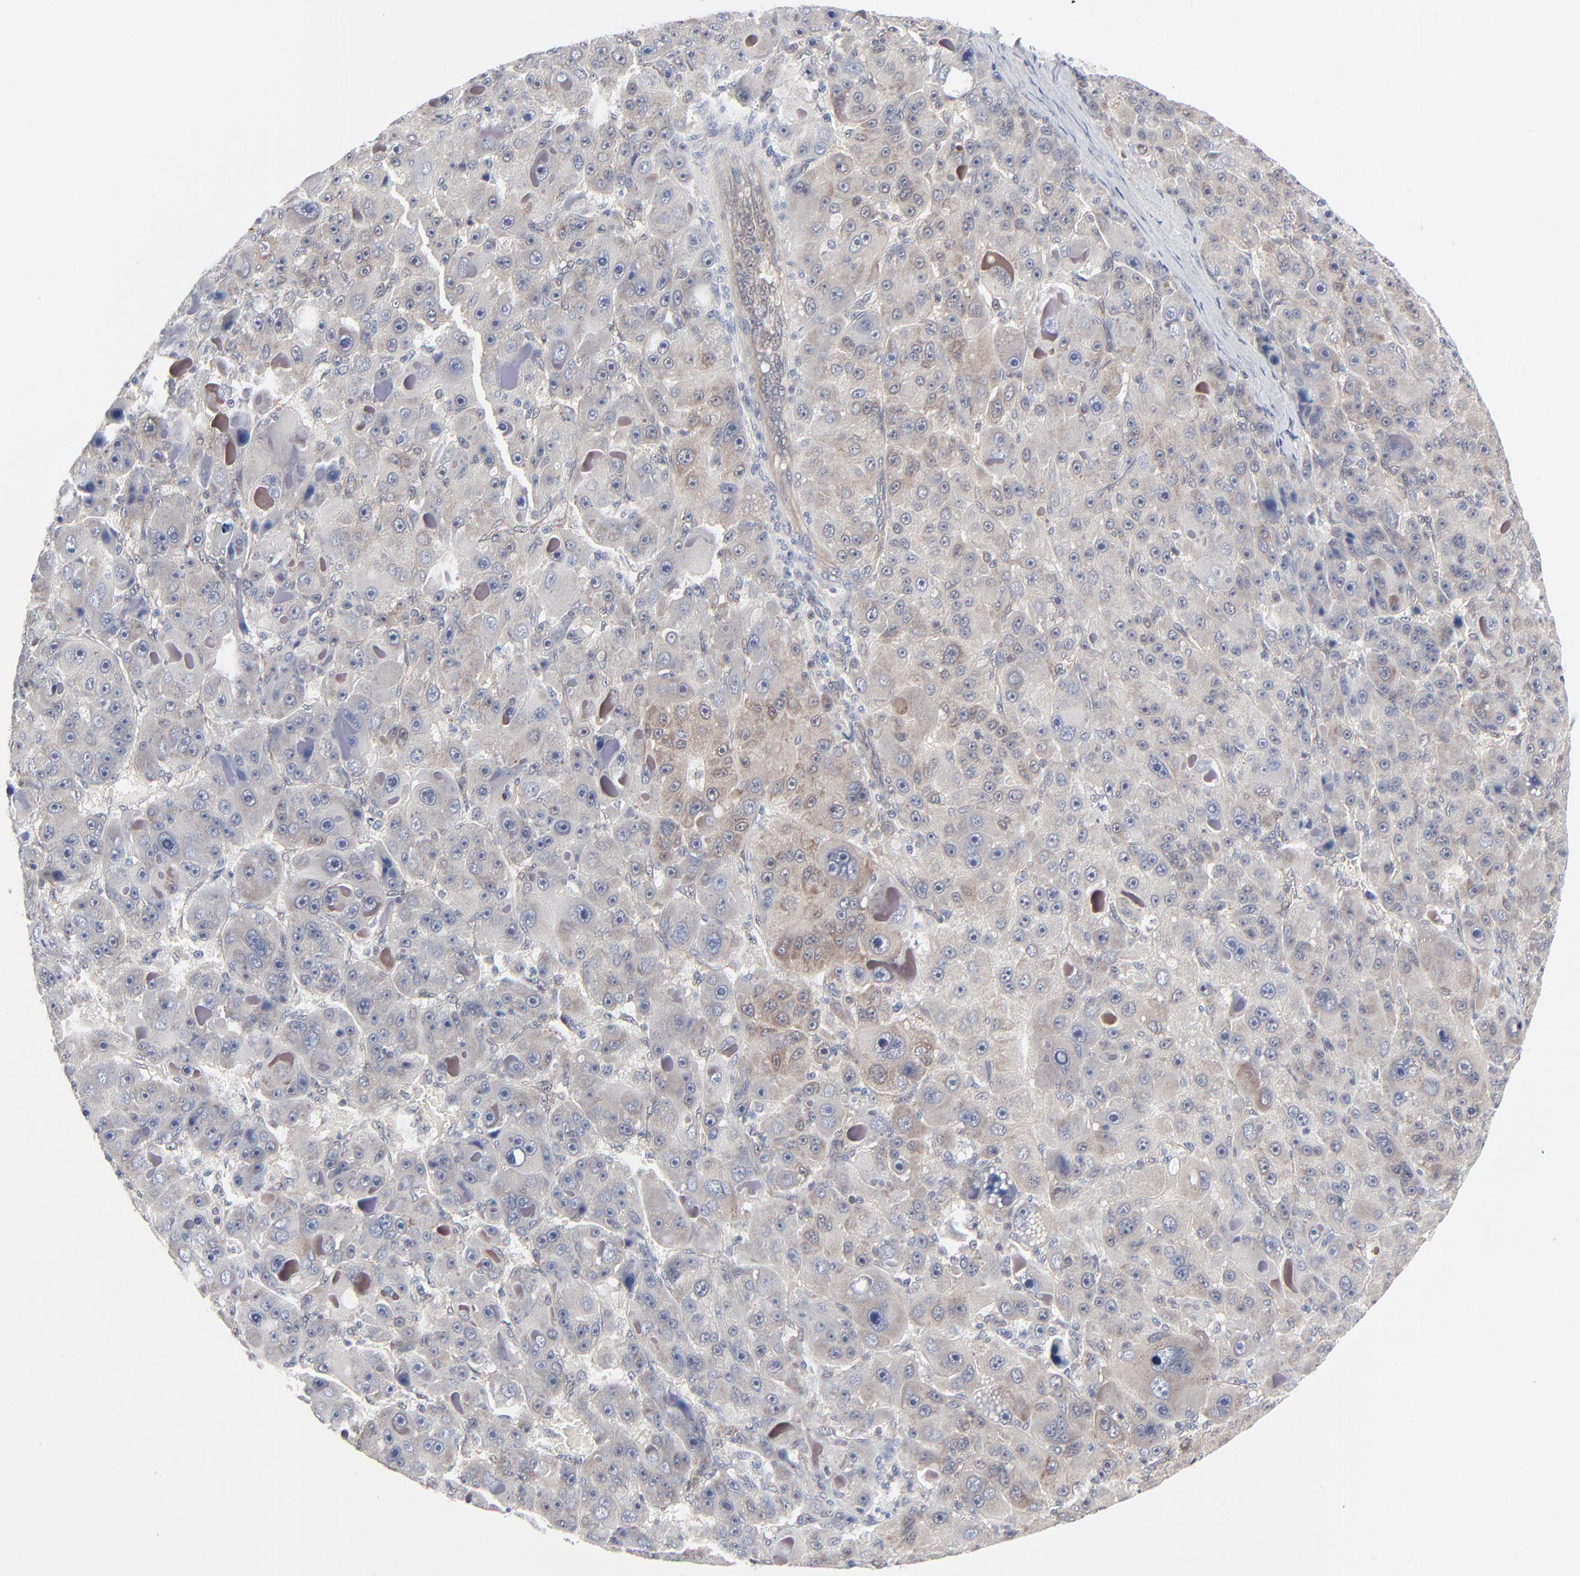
{"staining": {"intensity": "weak", "quantity": "<25%", "location": "cytoplasmic/membranous"}, "tissue": "liver cancer", "cell_type": "Tumor cells", "image_type": "cancer", "snomed": [{"axis": "morphology", "description": "Carcinoma, Hepatocellular, NOS"}, {"axis": "topography", "description": "Liver"}], "caption": "Immunohistochemistry (IHC) micrograph of neoplastic tissue: hepatocellular carcinoma (liver) stained with DAB (3,3'-diaminobenzidine) demonstrates no significant protein expression in tumor cells.", "gene": "RPS6KB1", "patient": {"sex": "male", "age": 76}}